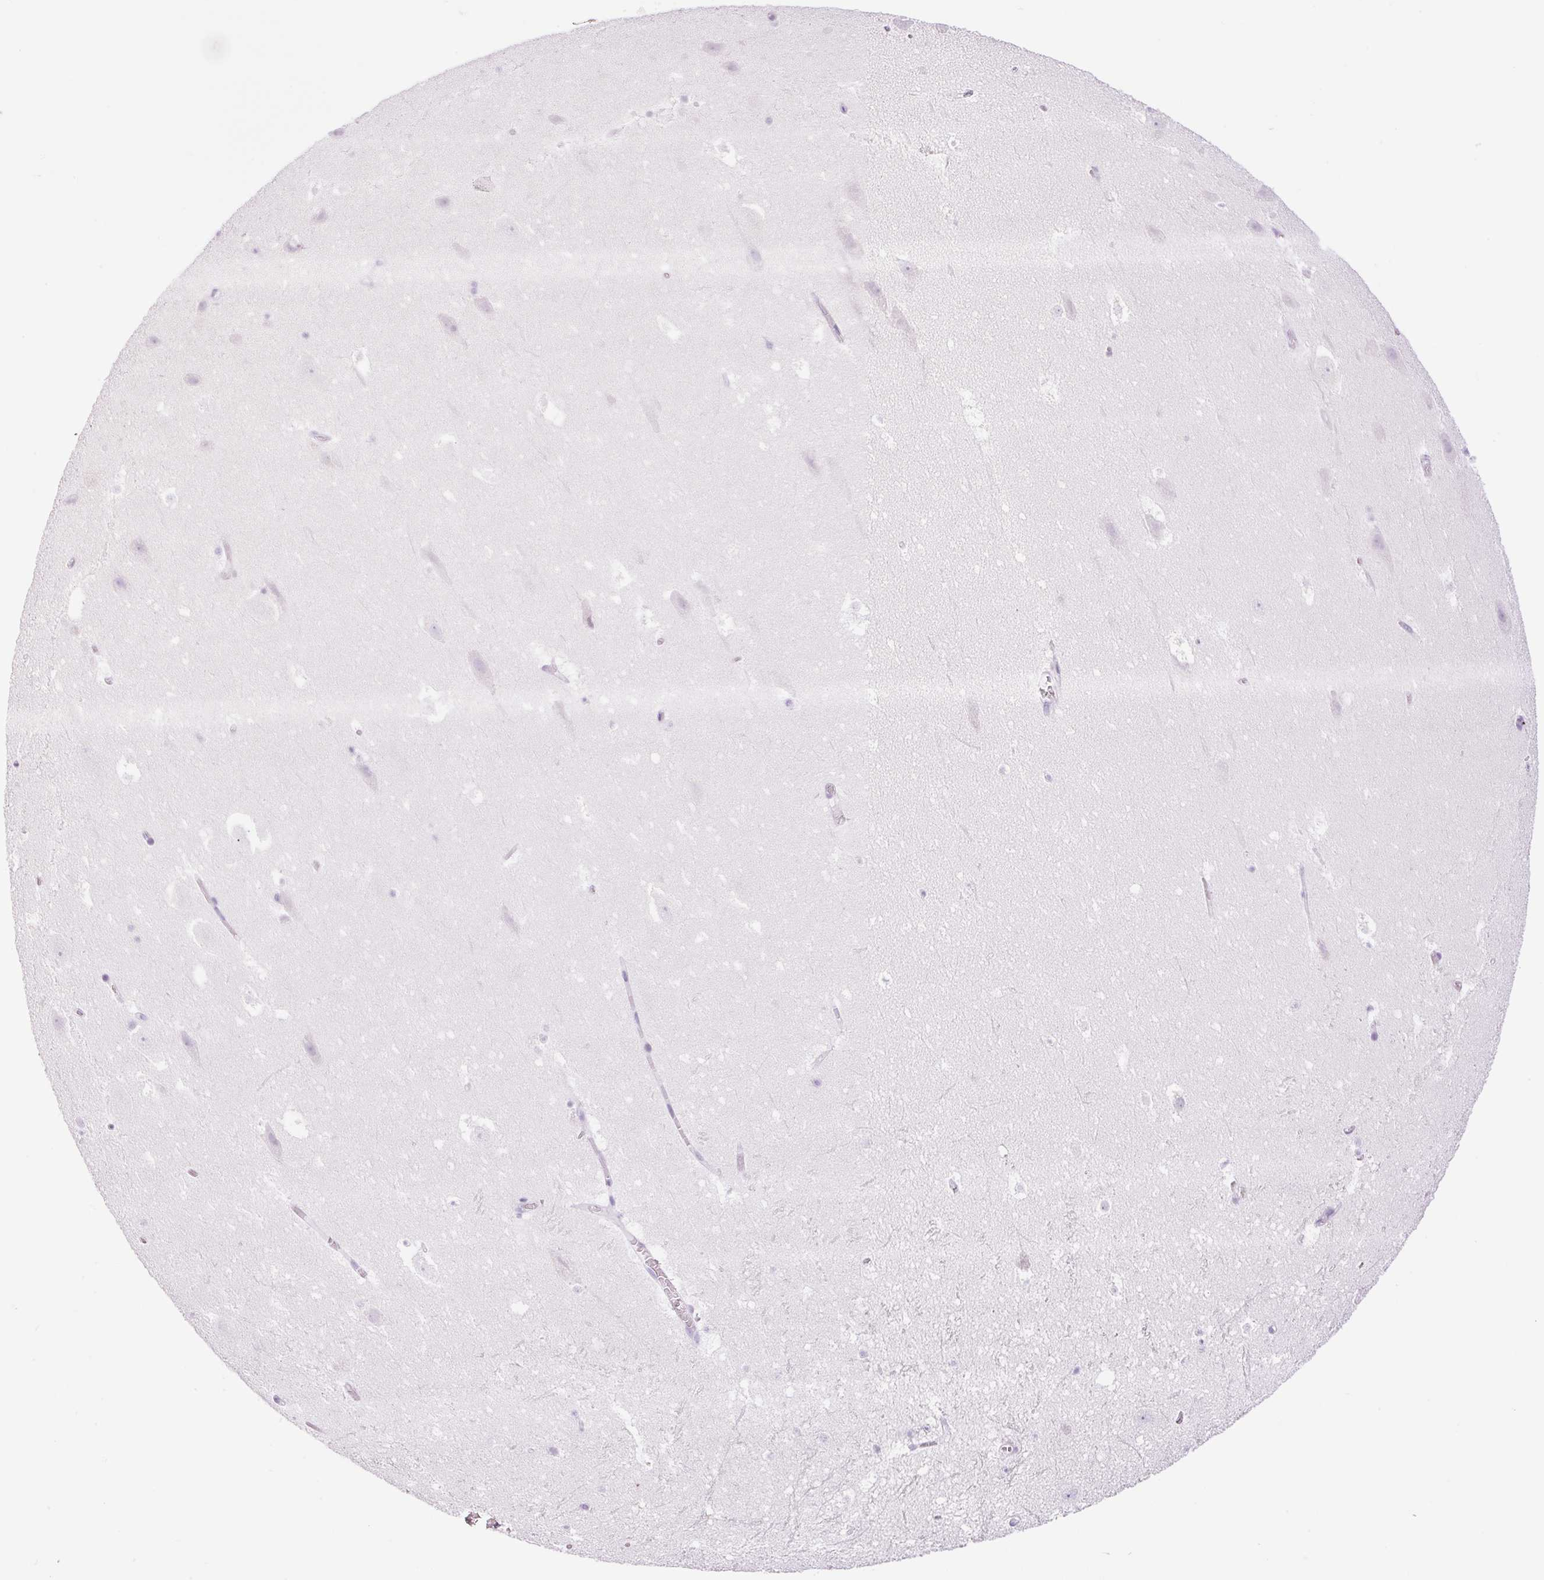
{"staining": {"intensity": "negative", "quantity": "none", "location": "none"}, "tissue": "hippocampus", "cell_type": "Glial cells", "image_type": "normal", "snomed": [{"axis": "morphology", "description": "Normal tissue, NOS"}, {"axis": "topography", "description": "Hippocampus"}], "caption": "Immunohistochemistry of unremarkable hippocampus reveals no staining in glial cells.", "gene": "SPRR4", "patient": {"sex": "female", "age": 42}}